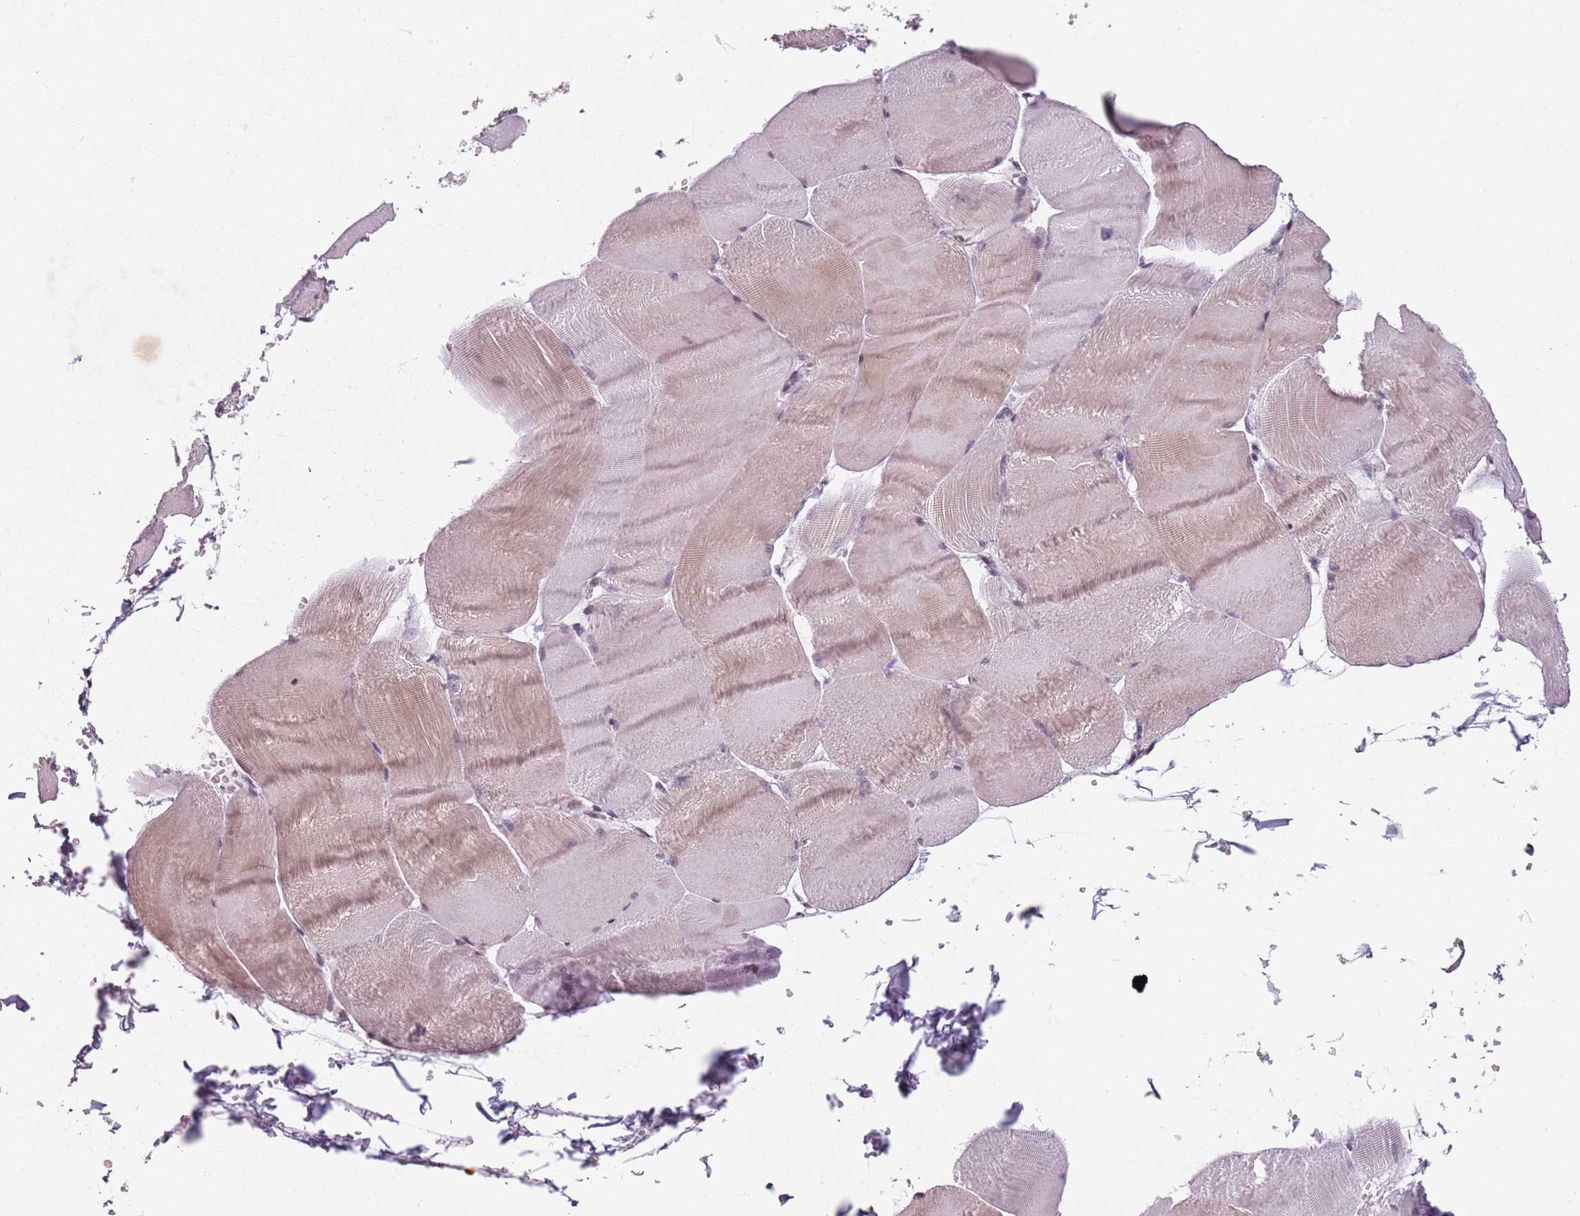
{"staining": {"intensity": "weak", "quantity": "25%-75%", "location": "cytoplasmic/membranous"}, "tissue": "skeletal muscle", "cell_type": "Myocytes", "image_type": "normal", "snomed": [{"axis": "morphology", "description": "Normal tissue, NOS"}, {"axis": "morphology", "description": "Basal cell carcinoma"}, {"axis": "topography", "description": "Skeletal muscle"}], "caption": "Myocytes demonstrate weak cytoplasmic/membranous staining in approximately 25%-75% of cells in benign skeletal muscle.", "gene": "TMC4", "patient": {"sex": "female", "age": 64}}